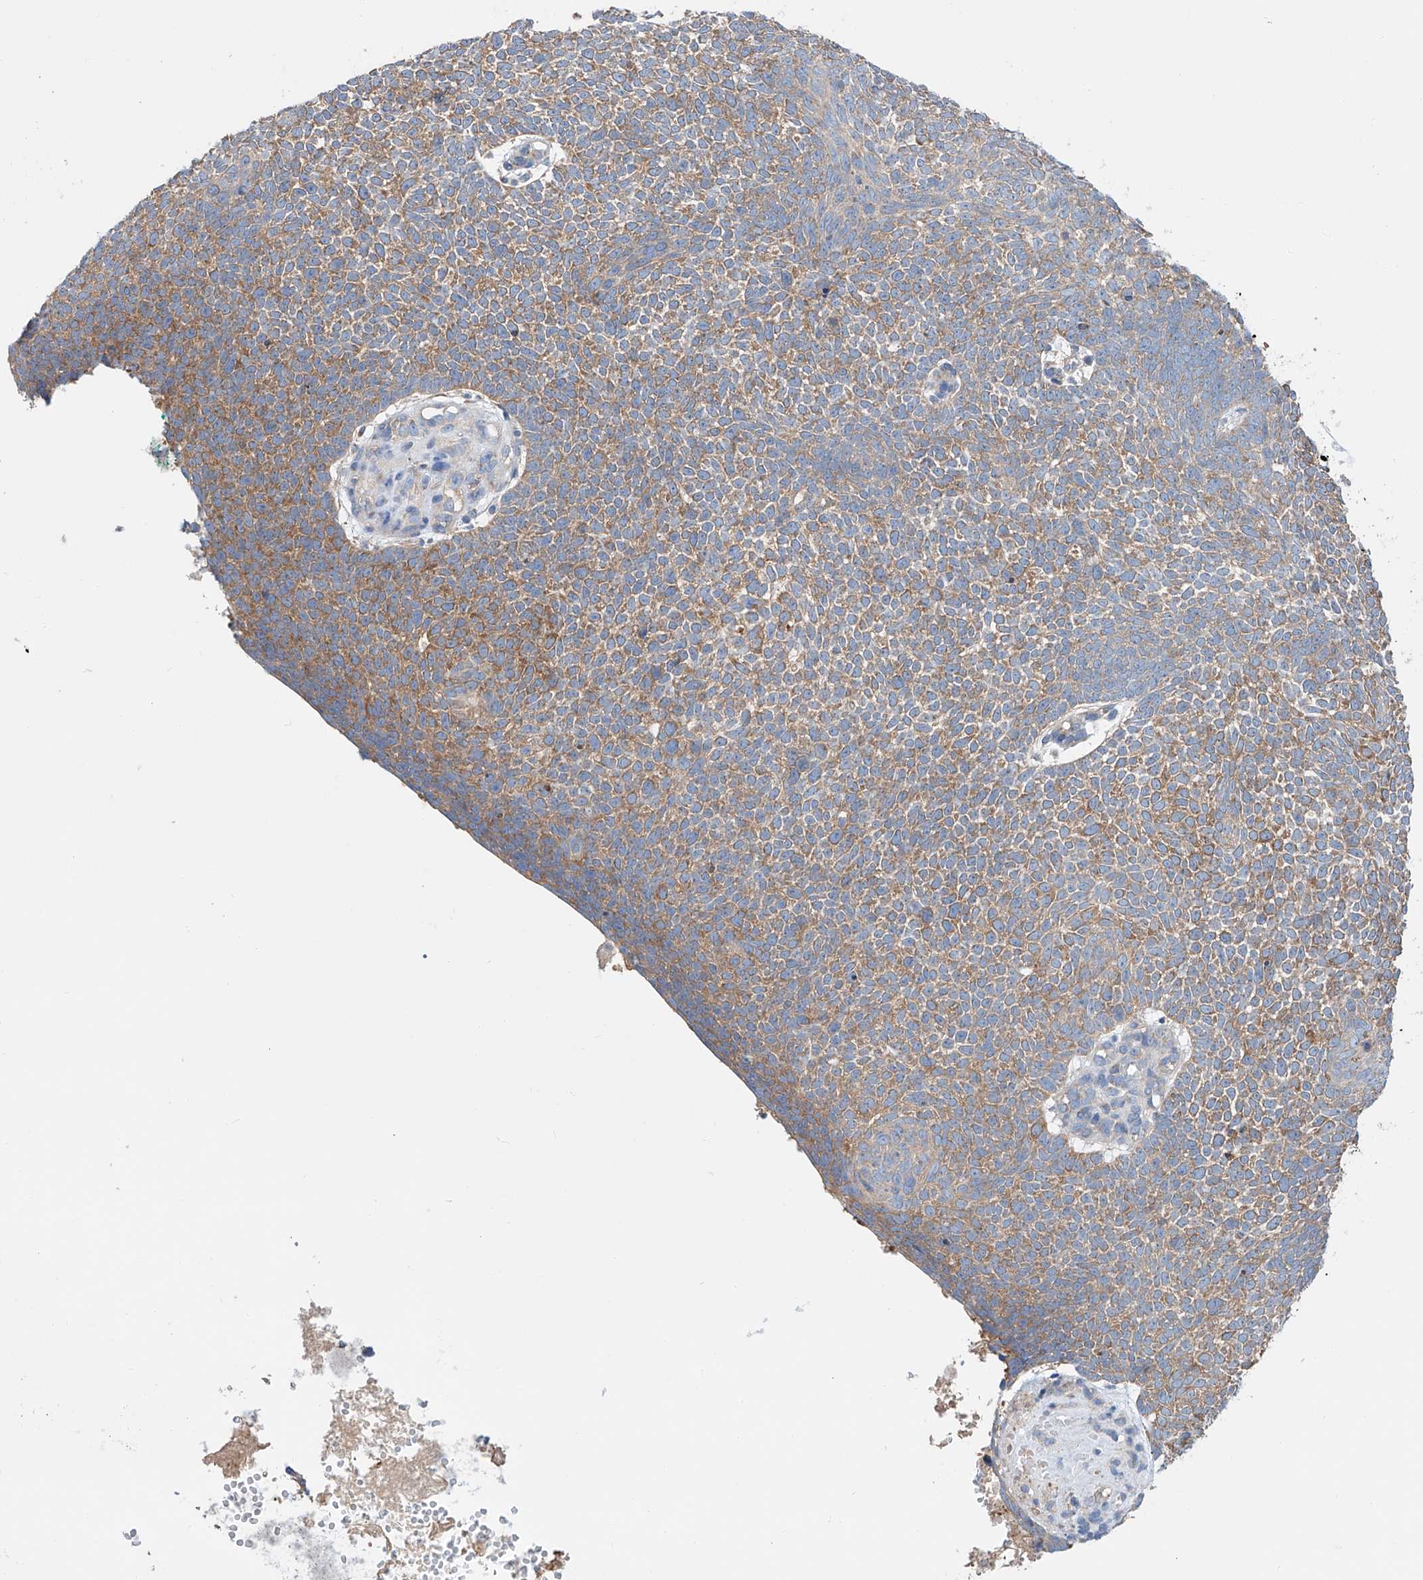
{"staining": {"intensity": "moderate", "quantity": ">75%", "location": "cytoplasmic/membranous"}, "tissue": "skin cancer", "cell_type": "Tumor cells", "image_type": "cancer", "snomed": [{"axis": "morphology", "description": "Basal cell carcinoma"}, {"axis": "topography", "description": "Skin"}], "caption": "Protein analysis of skin cancer (basal cell carcinoma) tissue reveals moderate cytoplasmic/membranous positivity in approximately >75% of tumor cells. (DAB IHC, brown staining for protein, blue staining for nuclei).", "gene": "SLC22A7", "patient": {"sex": "female", "age": 81}}